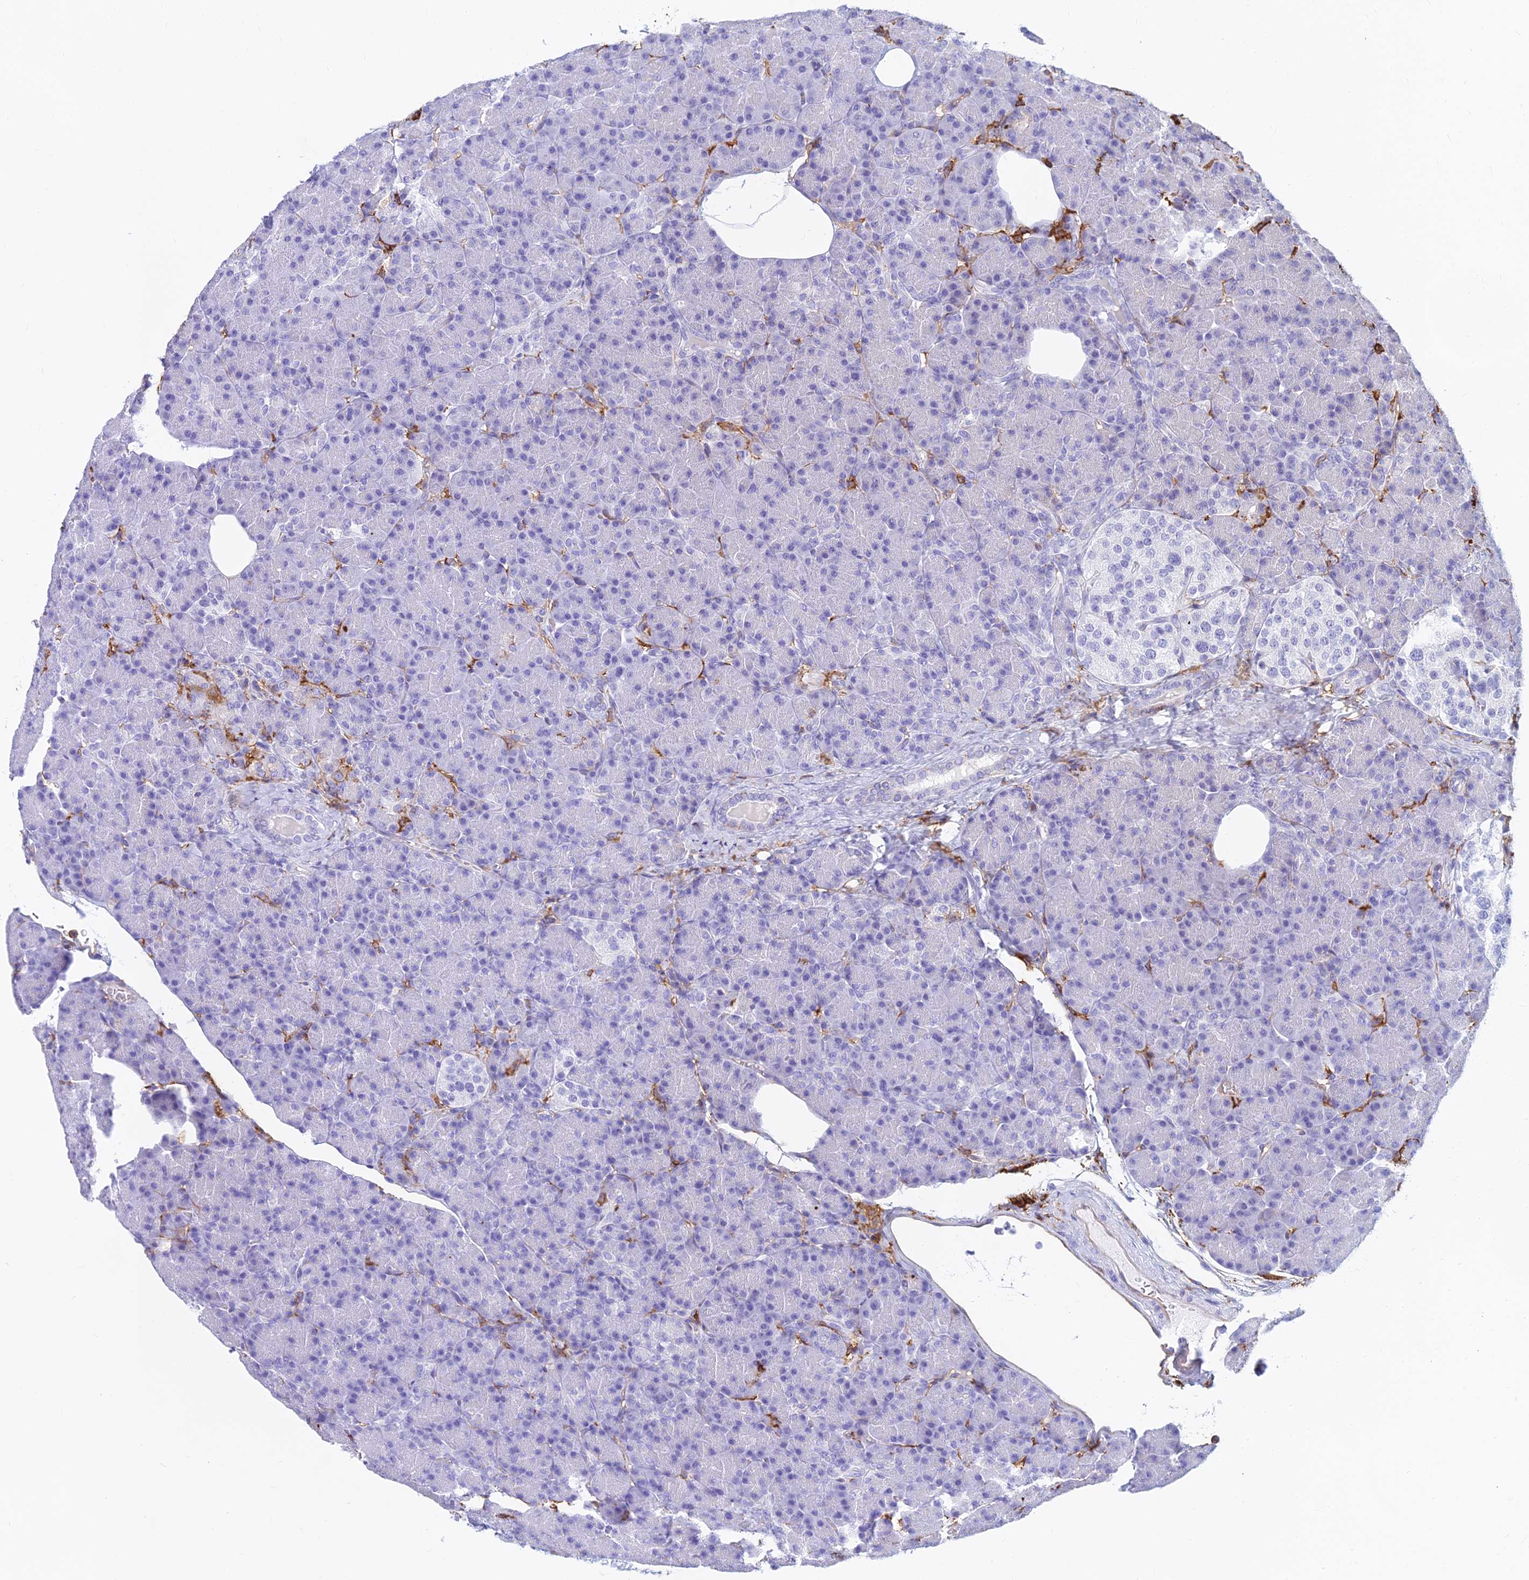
{"staining": {"intensity": "negative", "quantity": "none", "location": "none"}, "tissue": "pancreas", "cell_type": "Exocrine glandular cells", "image_type": "normal", "snomed": [{"axis": "morphology", "description": "Normal tissue, NOS"}, {"axis": "topography", "description": "Pancreas"}], "caption": "Human pancreas stained for a protein using immunohistochemistry (IHC) displays no positivity in exocrine glandular cells.", "gene": "HLA", "patient": {"sex": "female", "age": 43}}